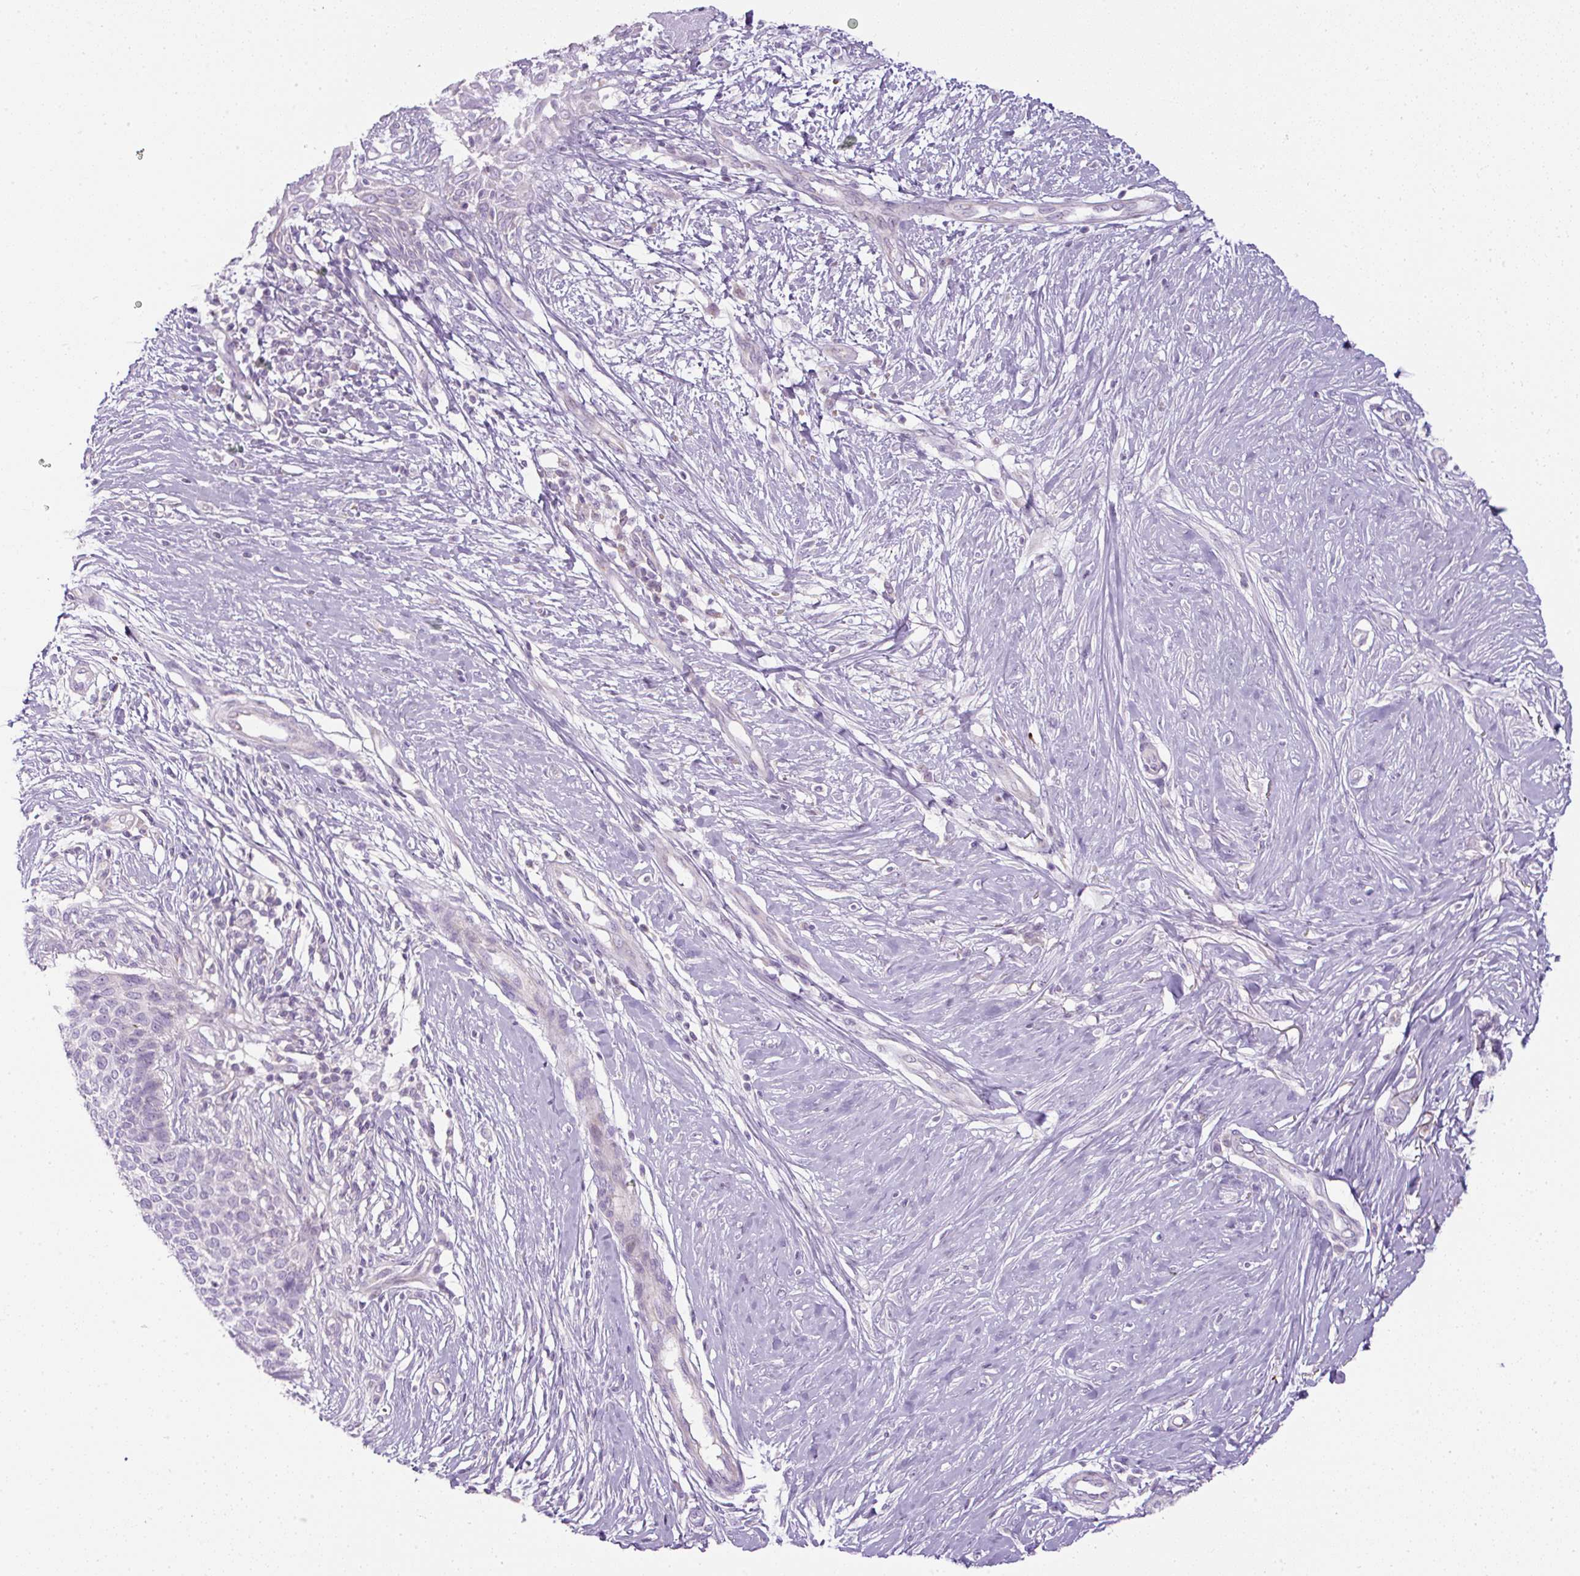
{"staining": {"intensity": "negative", "quantity": "none", "location": "none"}, "tissue": "skin cancer", "cell_type": "Tumor cells", "image_type": "cancer", "snomed": [{"axis": "morphology", "description": "Normal tissue, NOS"}, {"axis": "morphology", "description": "Basal cell carcinoma"}, {"axis": "topography", "description": "Skin"}], "caption": "Skin cancer stained for a protein using IHC shows no staining tumor cells.", "gene": "FGFBP3", "patient": {"sex": "male", "age": 50}}